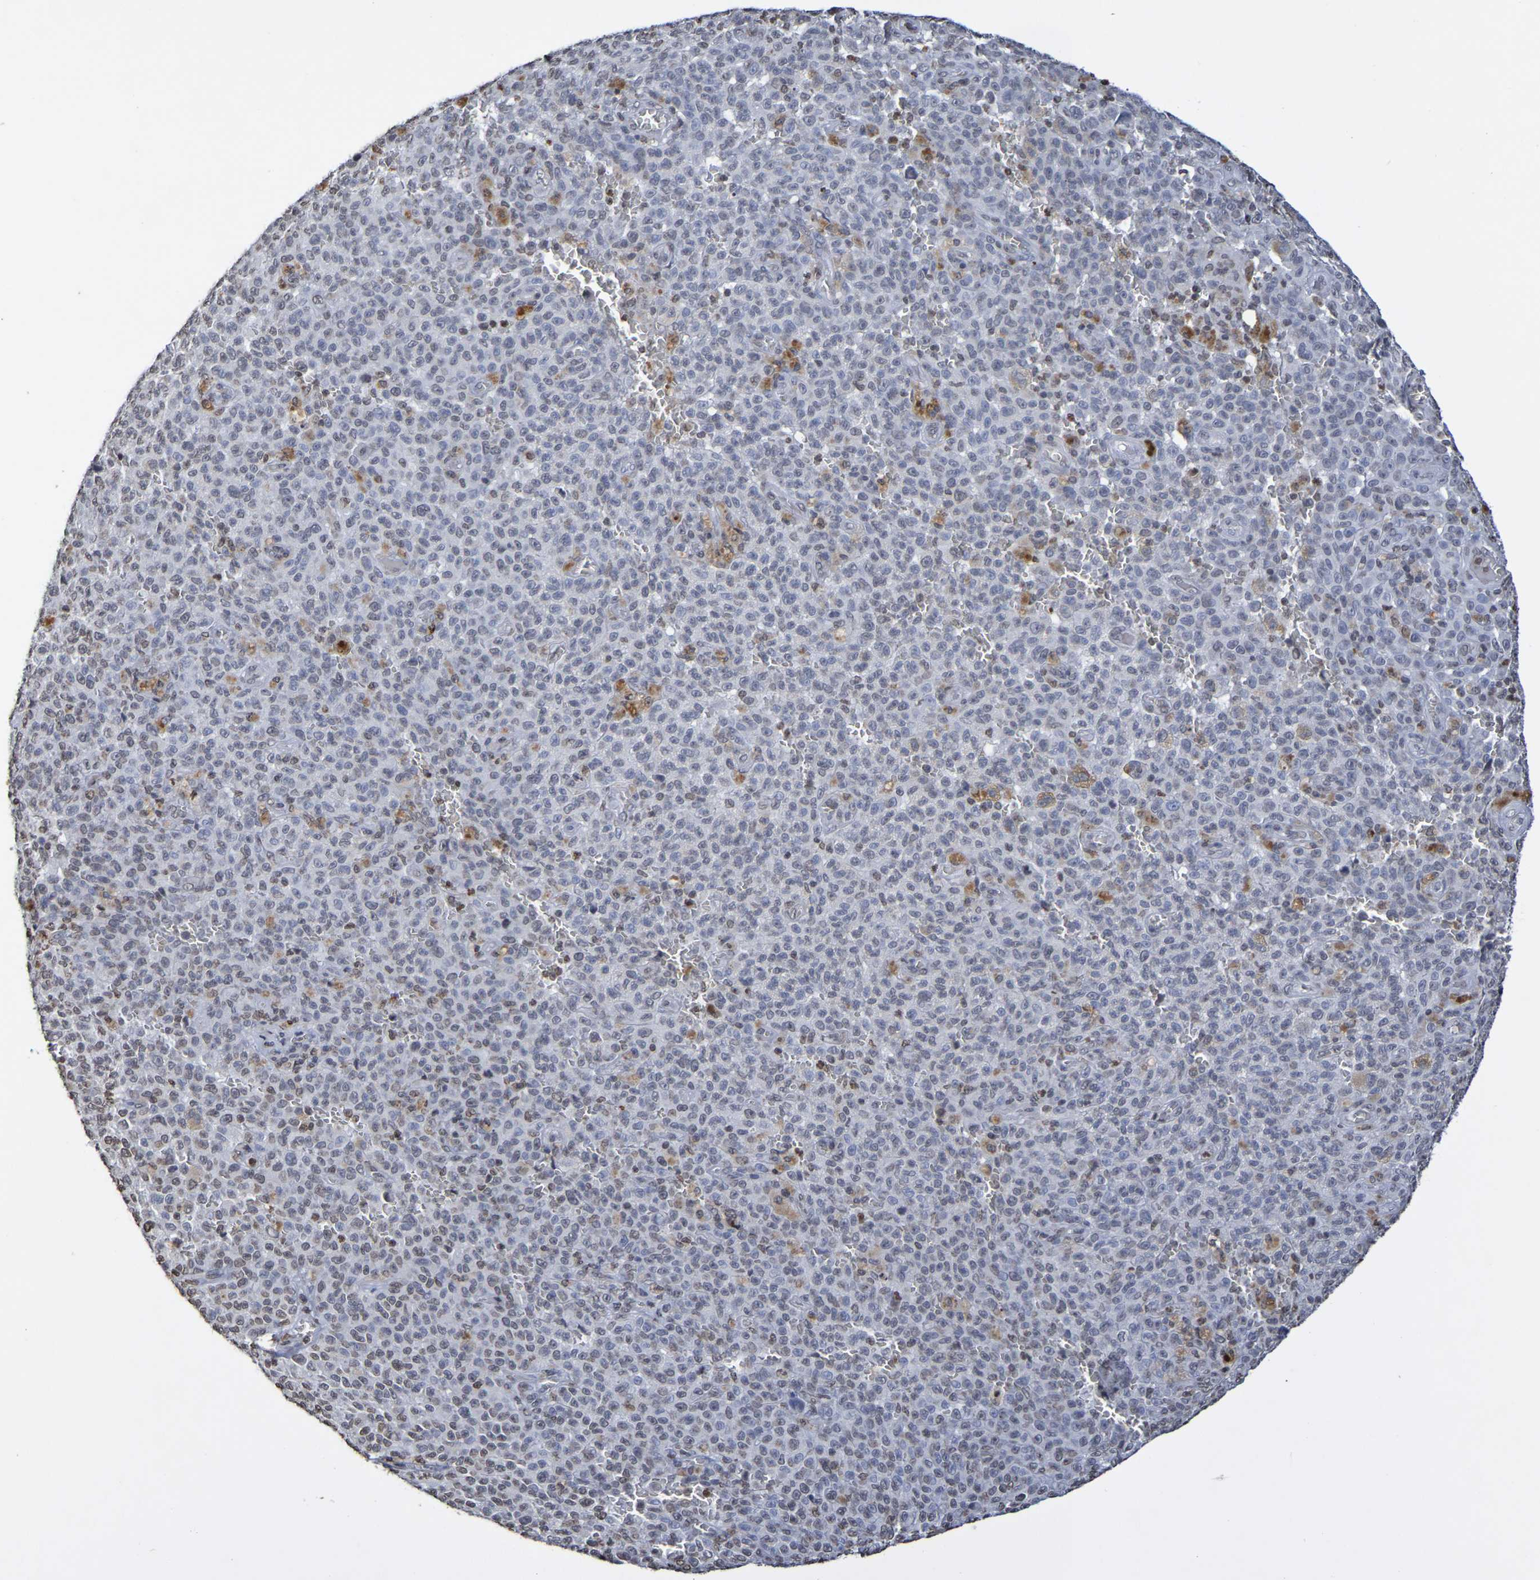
{"staining": {"intensity": "negative", "quantity": "none", "location": "none"}, "tissue": "melanoma", "cell_type": "Tumor cells", "image_type": "cancer", "snomed": [{"axis": "morphology", "description": "Malignant melanoma, NOS"}, {"axis": "topography", "description": "Skin"}], "caption": "A high-resolution photomicrograph shows immunohistochemistry (IHC) staining of melanoma, which reveals no significant staining in tumor cells.", "gene": "ATF4", "patient": {"sex": "female", "age": 82}}